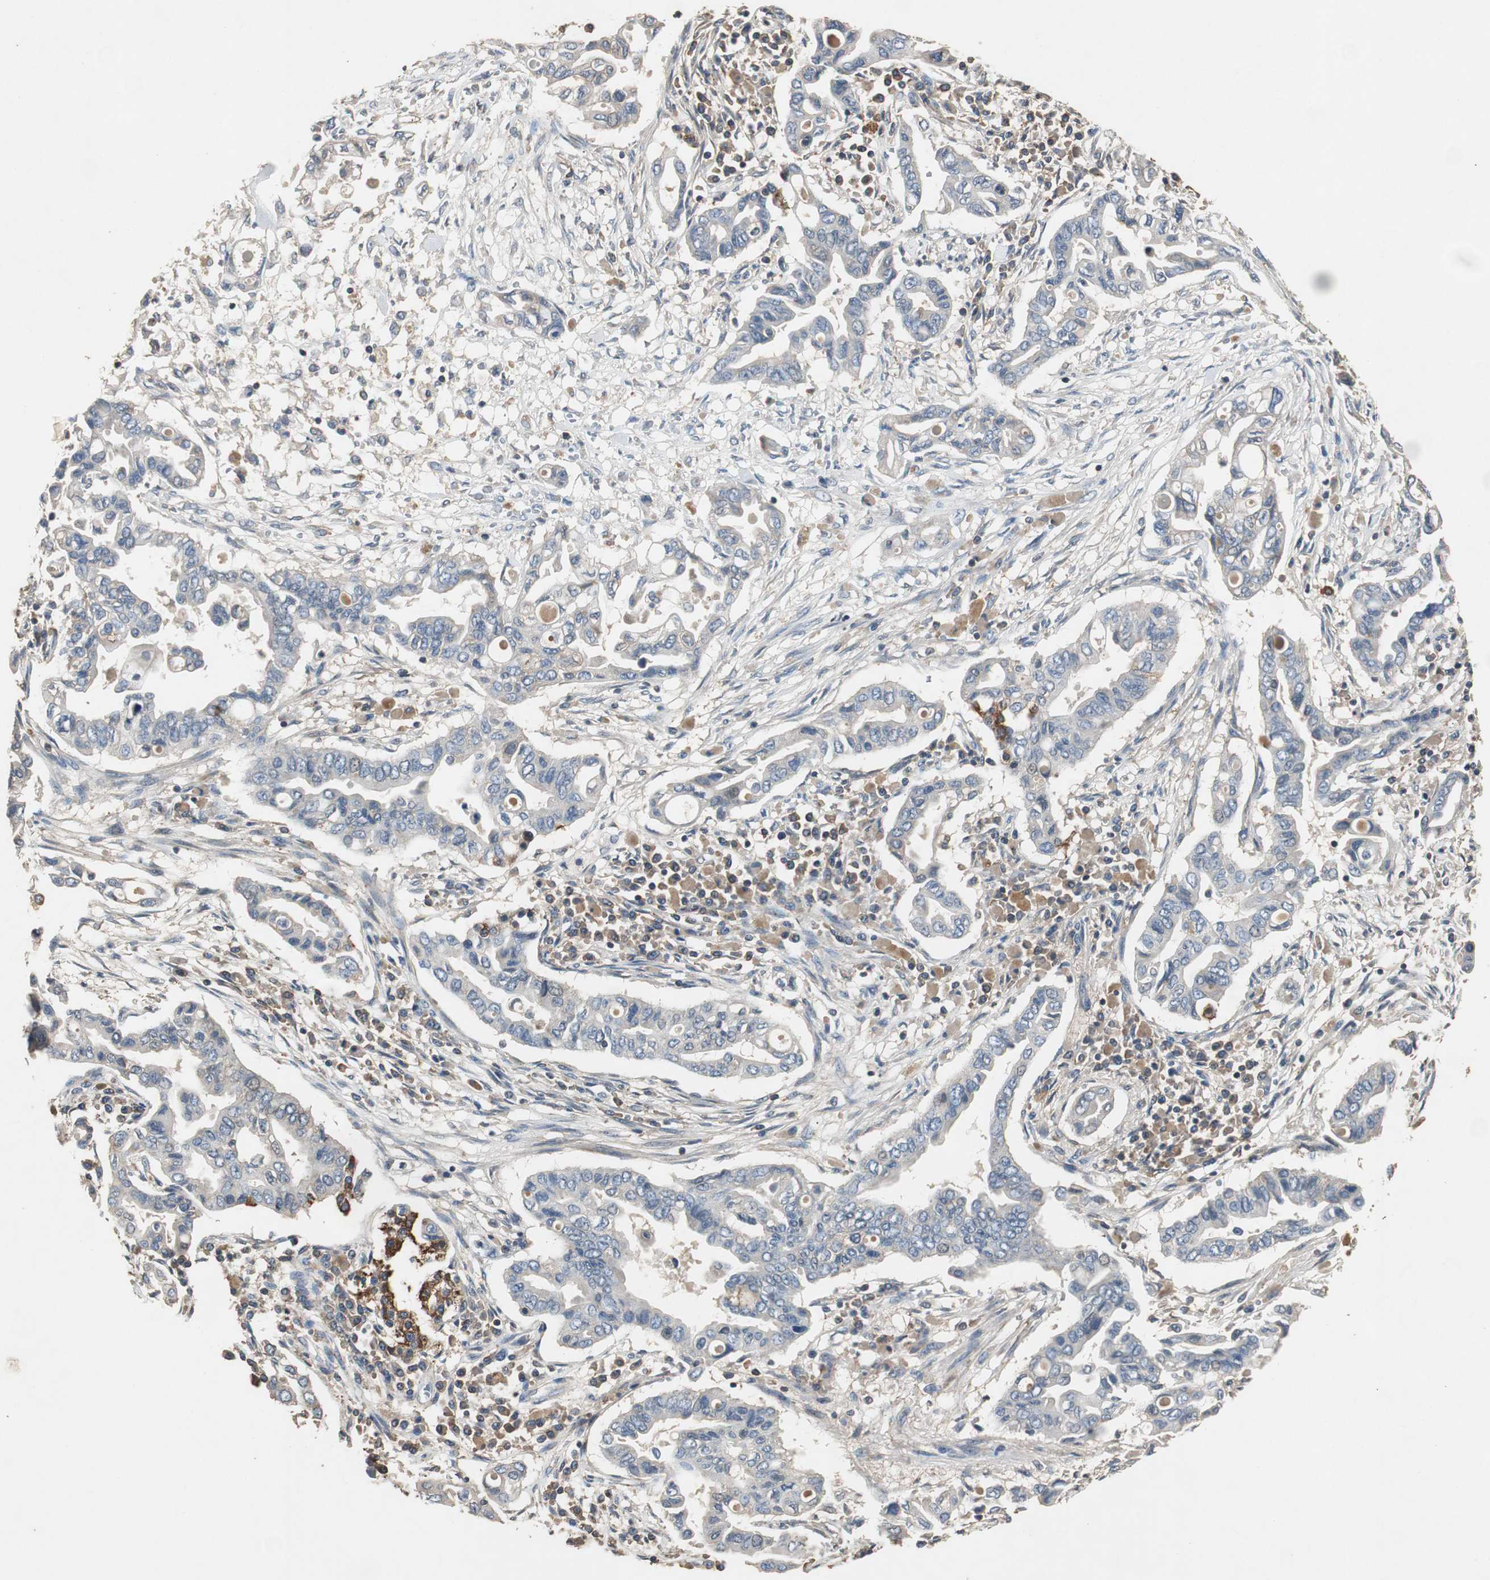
{"staining": {"intensity": "negative", "quantity": "none", "location": "none"}, "tissue": "pancreatic cancer", "cell_type": "Tumor cells", "image_type": "cancer", "snomed": [{"axis": "morphology", "description": "Adenocarcinoma, NOS"}, {"axis": "topography", "description": "Pancreas"}], "caption": "The photomicrograph exhibits no significant expression in tumor cells of pancreatic cancer.", "gene": "TNFRSF14", "patient": {"sex": "female", "age": 57}}